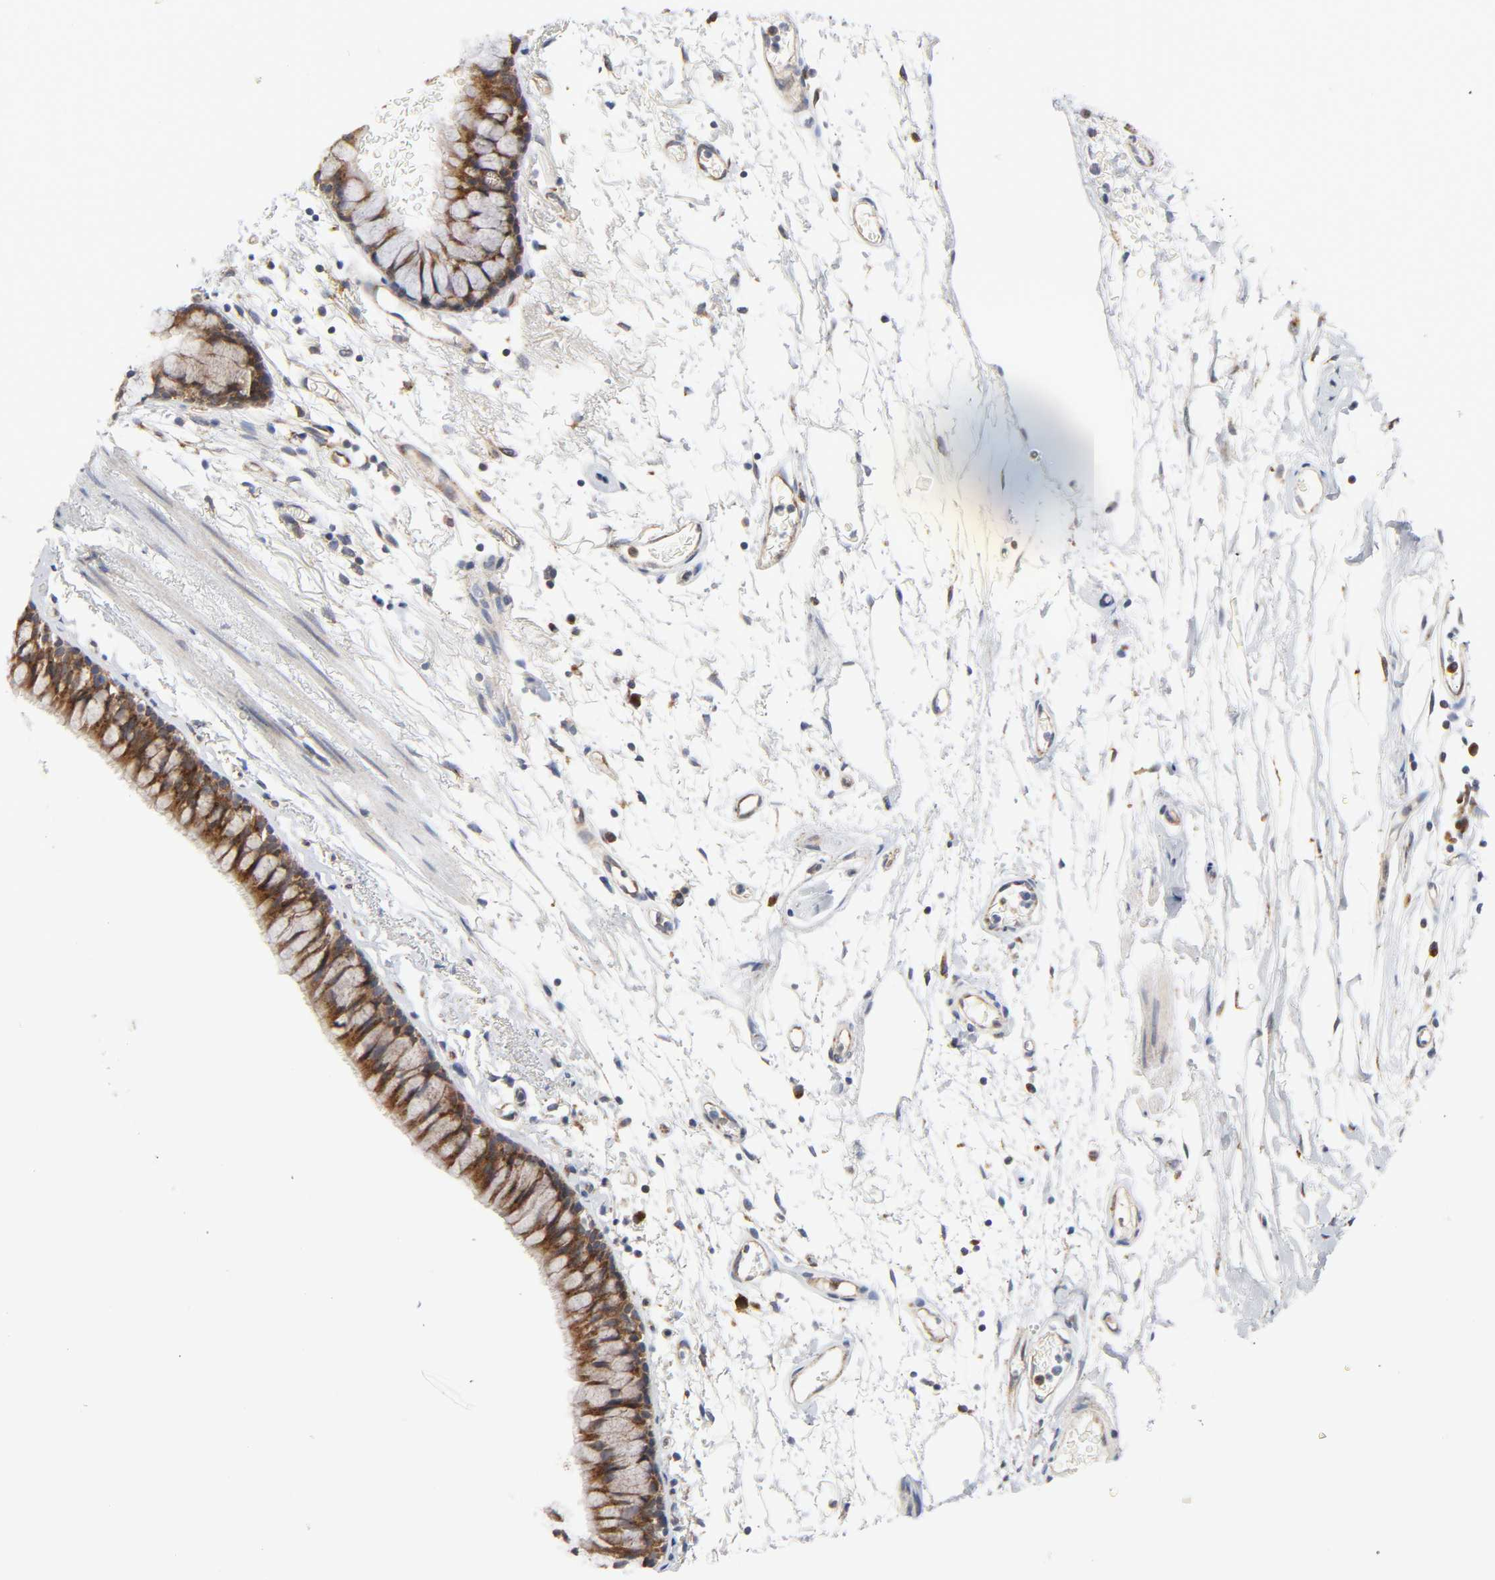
{"staining": {"intensity": "strong", "quantity": ">75%", "location": "cytoplasmic/membranous"}, "tissue": "bronchus", "cell_type": "Respiratory epithelial cells", "image_type": "normal", "snomed": [{"axis": "morphology", "description": "Normal tissue, NOS"}, {"axis": "topography", "description": "Bronchus"}], "caption": "Strong cytoplasmic/membranous expression is appreciated in about >75% of respiratory epithelial cells in unremarkable bronchus.", "gene": "BAX", "patient": {"sex": "female", "age": 73}}